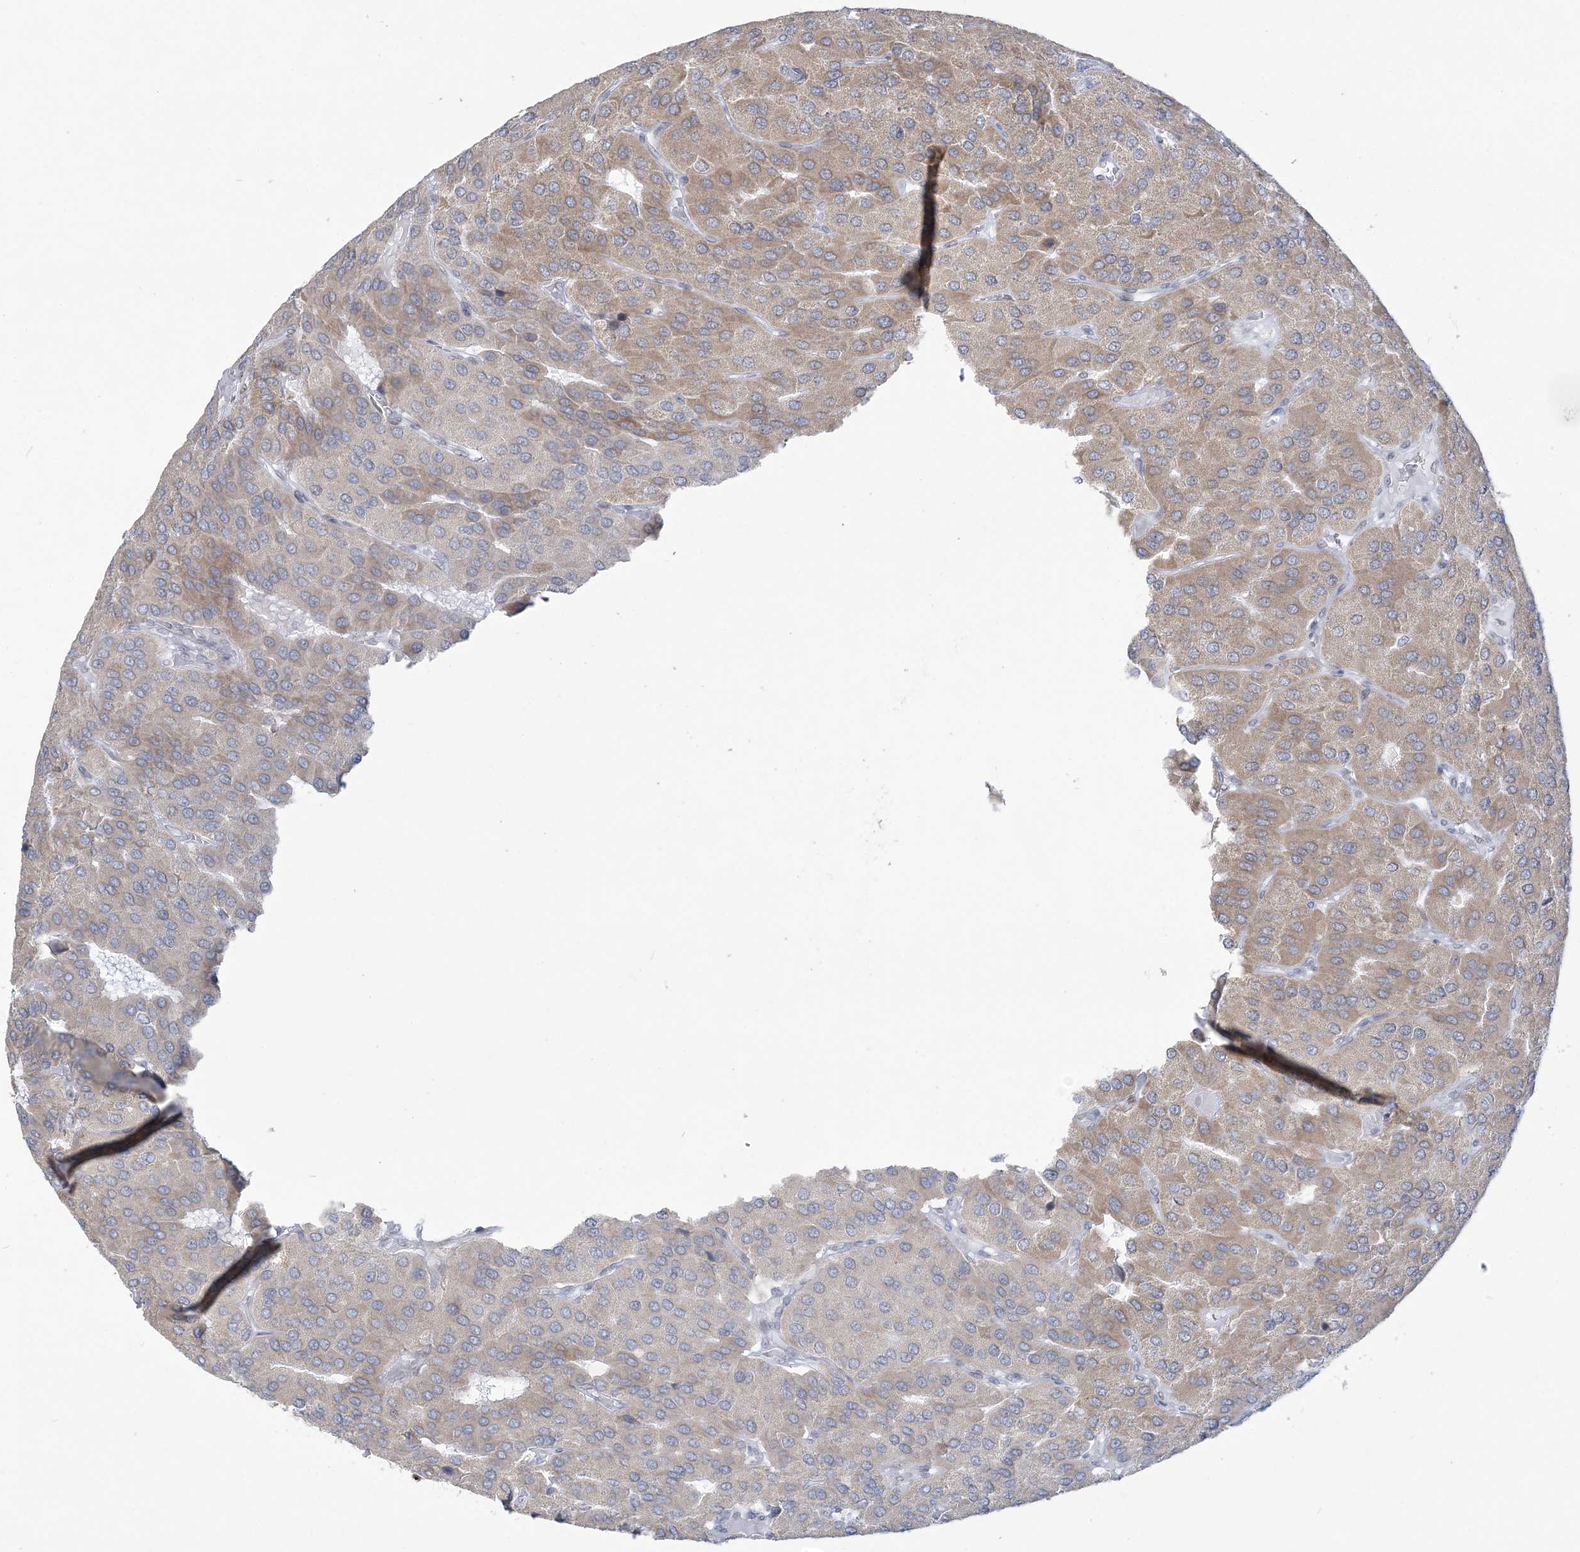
{"staining": {"intensity": "weak", "quantity": ">75%", "location": "cytoplasmic/membranous"}, "tissue": "parathyroid gland", "cell_type": "Glandular cells", "image_type": "normal", "snomed": [{"axis": "morphology", "description": "Normal tissue, NOS"}, {"axis": "morphology", "description": "Adenoma, NOS"}, {"axis": "topography", "description": "Parathyroid gland"}], "caption": "Unremarkable parathyroid gland shows weak cytoplasmic/membranous staining in about >75% of glandular cells The protein is stained brown, and the nuclei are stained in blue (DAB (3,3'-diaminobenzidine) IHC with brightfield microscopy, high magnification)..", "gene": "DDX21", "patient": {"sex": "female", "age": 86}}